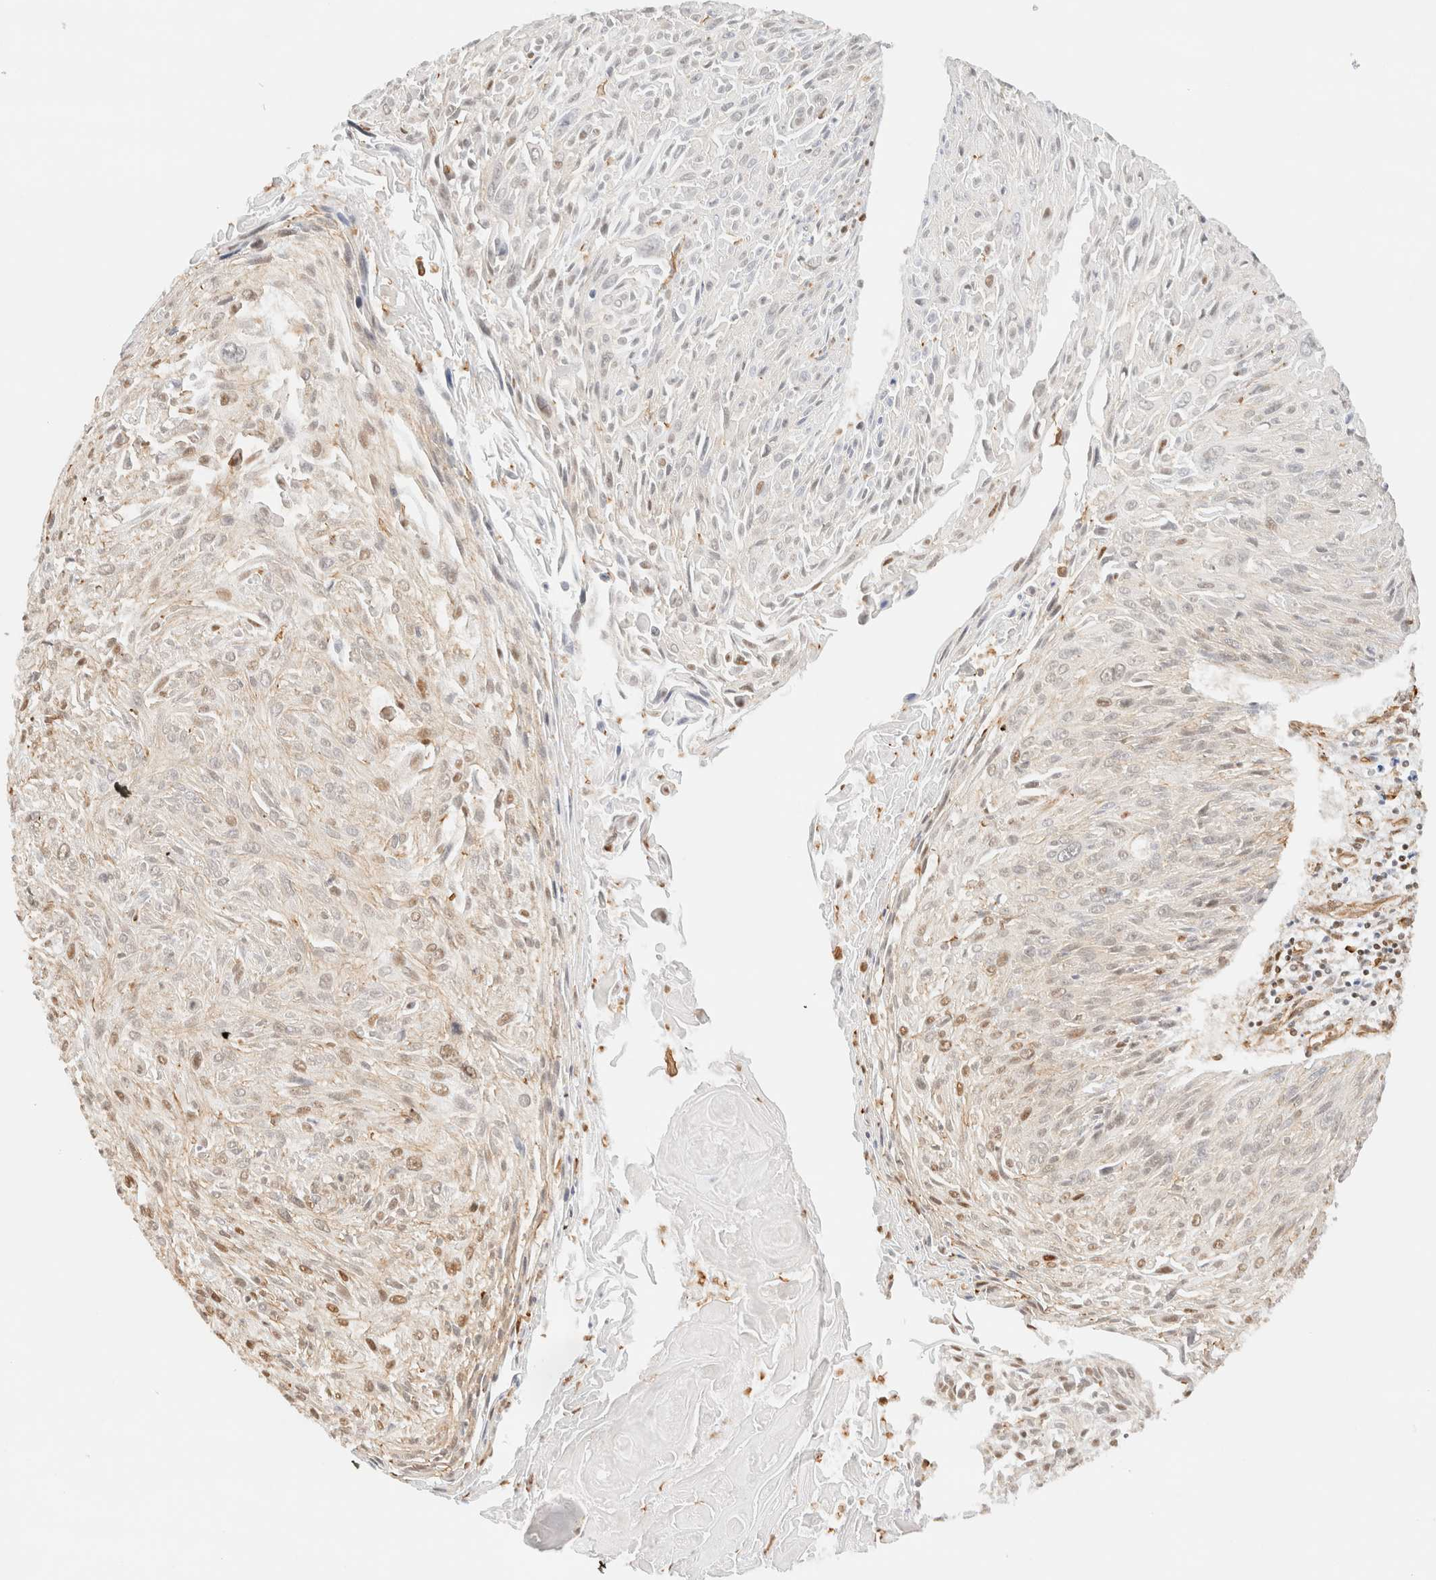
{"staining": {"intensity": "weak", "quantity": "25%-75%", "location": "nuclear"}, "tissue": "cervical cancer", "cell_type": "Tumor cells", "image_type": "cancer", "snomed": [{"axis": "morphology", "description": "Squamous cell carcinoma, NOS"}, {"axis": "topography", "description": "Cervix"}], "caption": "Squamous cell carcinoma (cervical) stained for a protein (brown) reveals weak nuclear positive staining in approximately 25%-75% of tumor cells.", "gene": "ARID5A", "patient": {"sex": "female", "age": 51}}